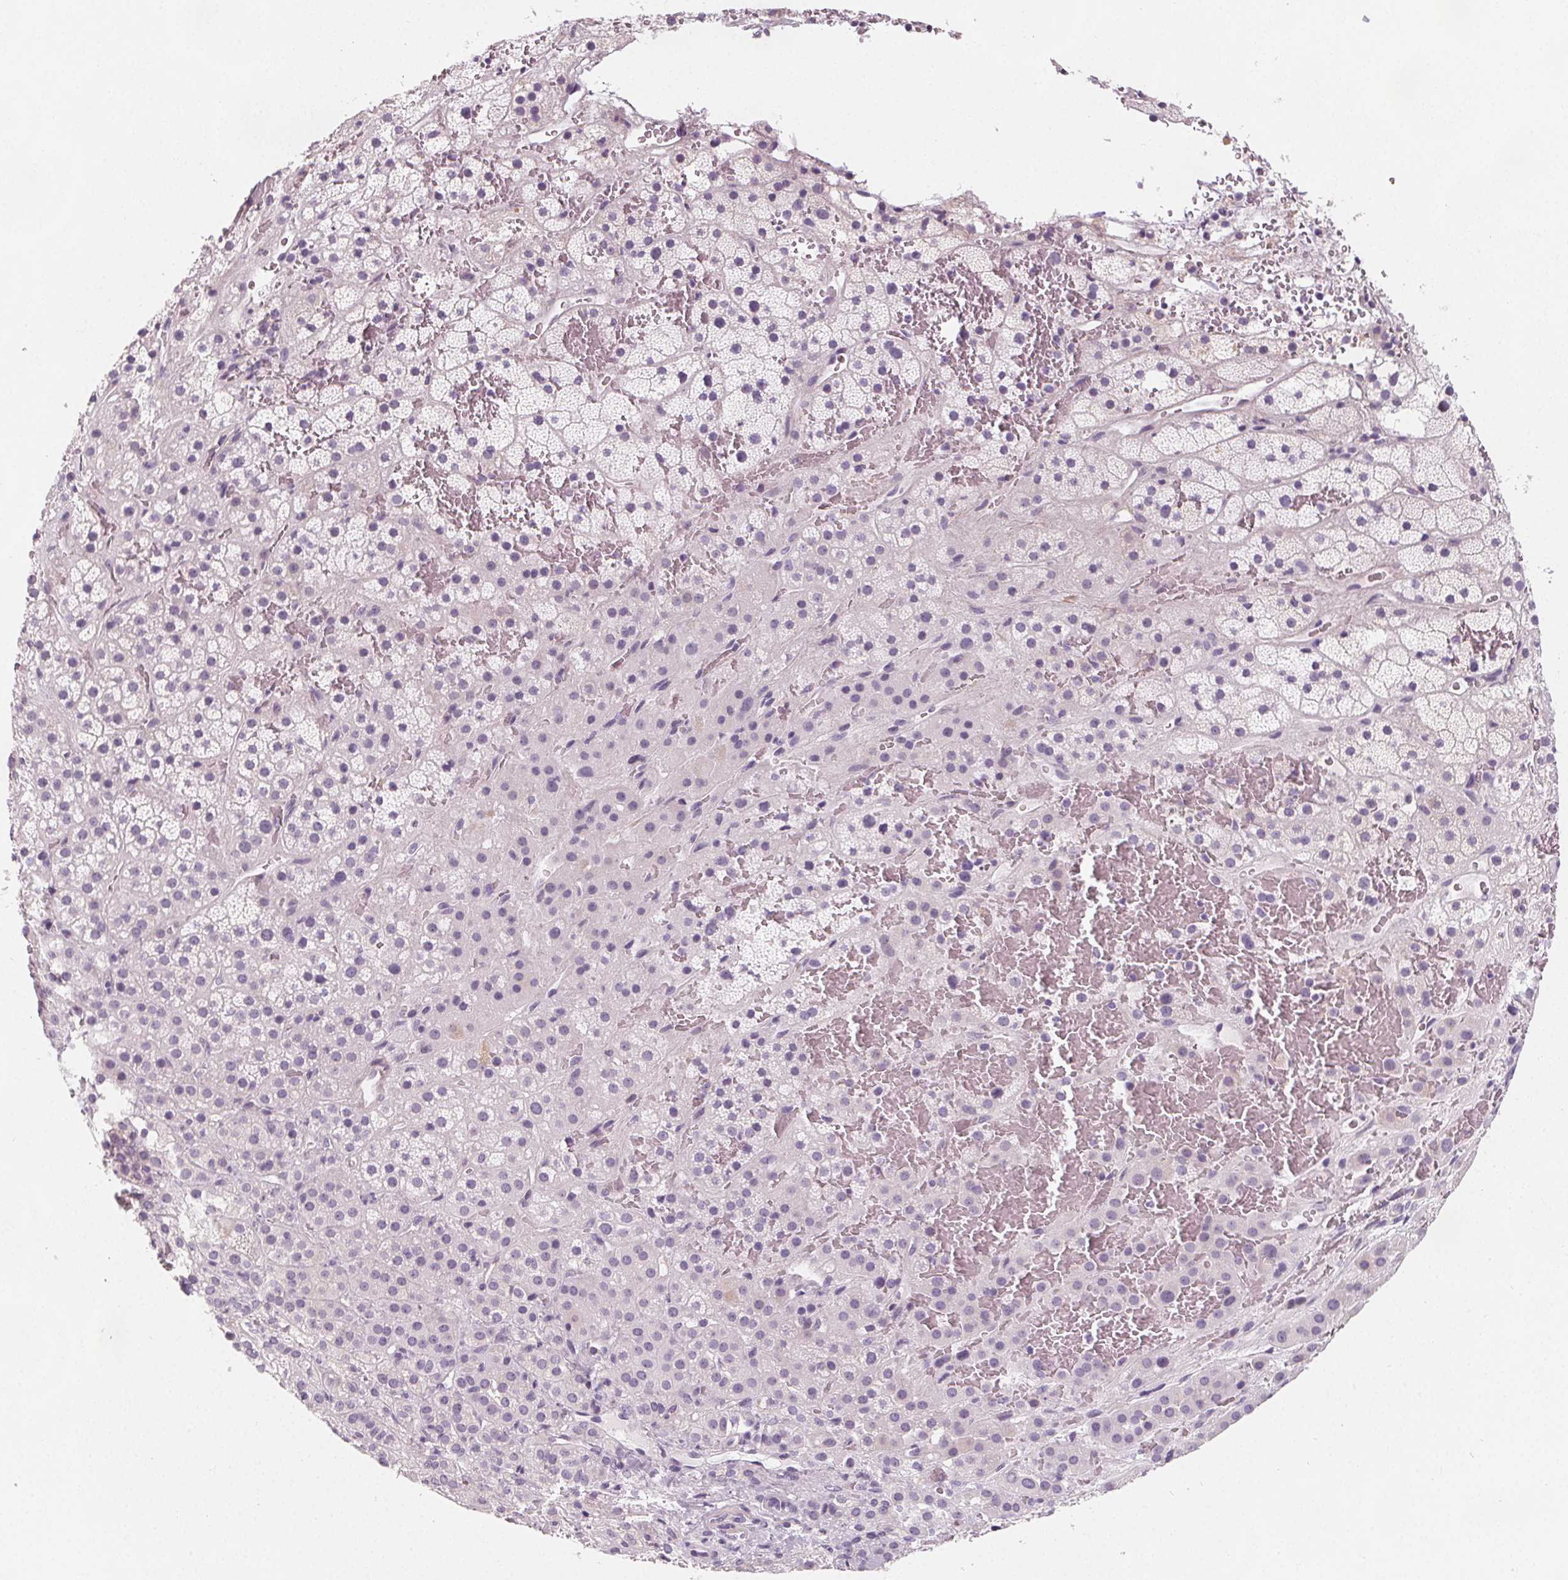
{"staining": {"intensity": "negative", "quantity": "none", "location": "none"}, "tissue": "adrenal gland", "cell_type": "Glandular cells", "image_type": "normal", "snomed": [{"axis": "morphology", "description": "Normal tissue, NOS"}, {"axis": "topography", "description": "Adrenal gland"}], "caption": "Immunohistochemistry (IHC) histopathology image of normal adrenal gland: adrenal gland stained with DAB (3,3'-diaminobenzidine) displays no significant protein expression in glandular cells.", "gene": "SLC5A12", "patient": {"sex": "male", "age": 57}}